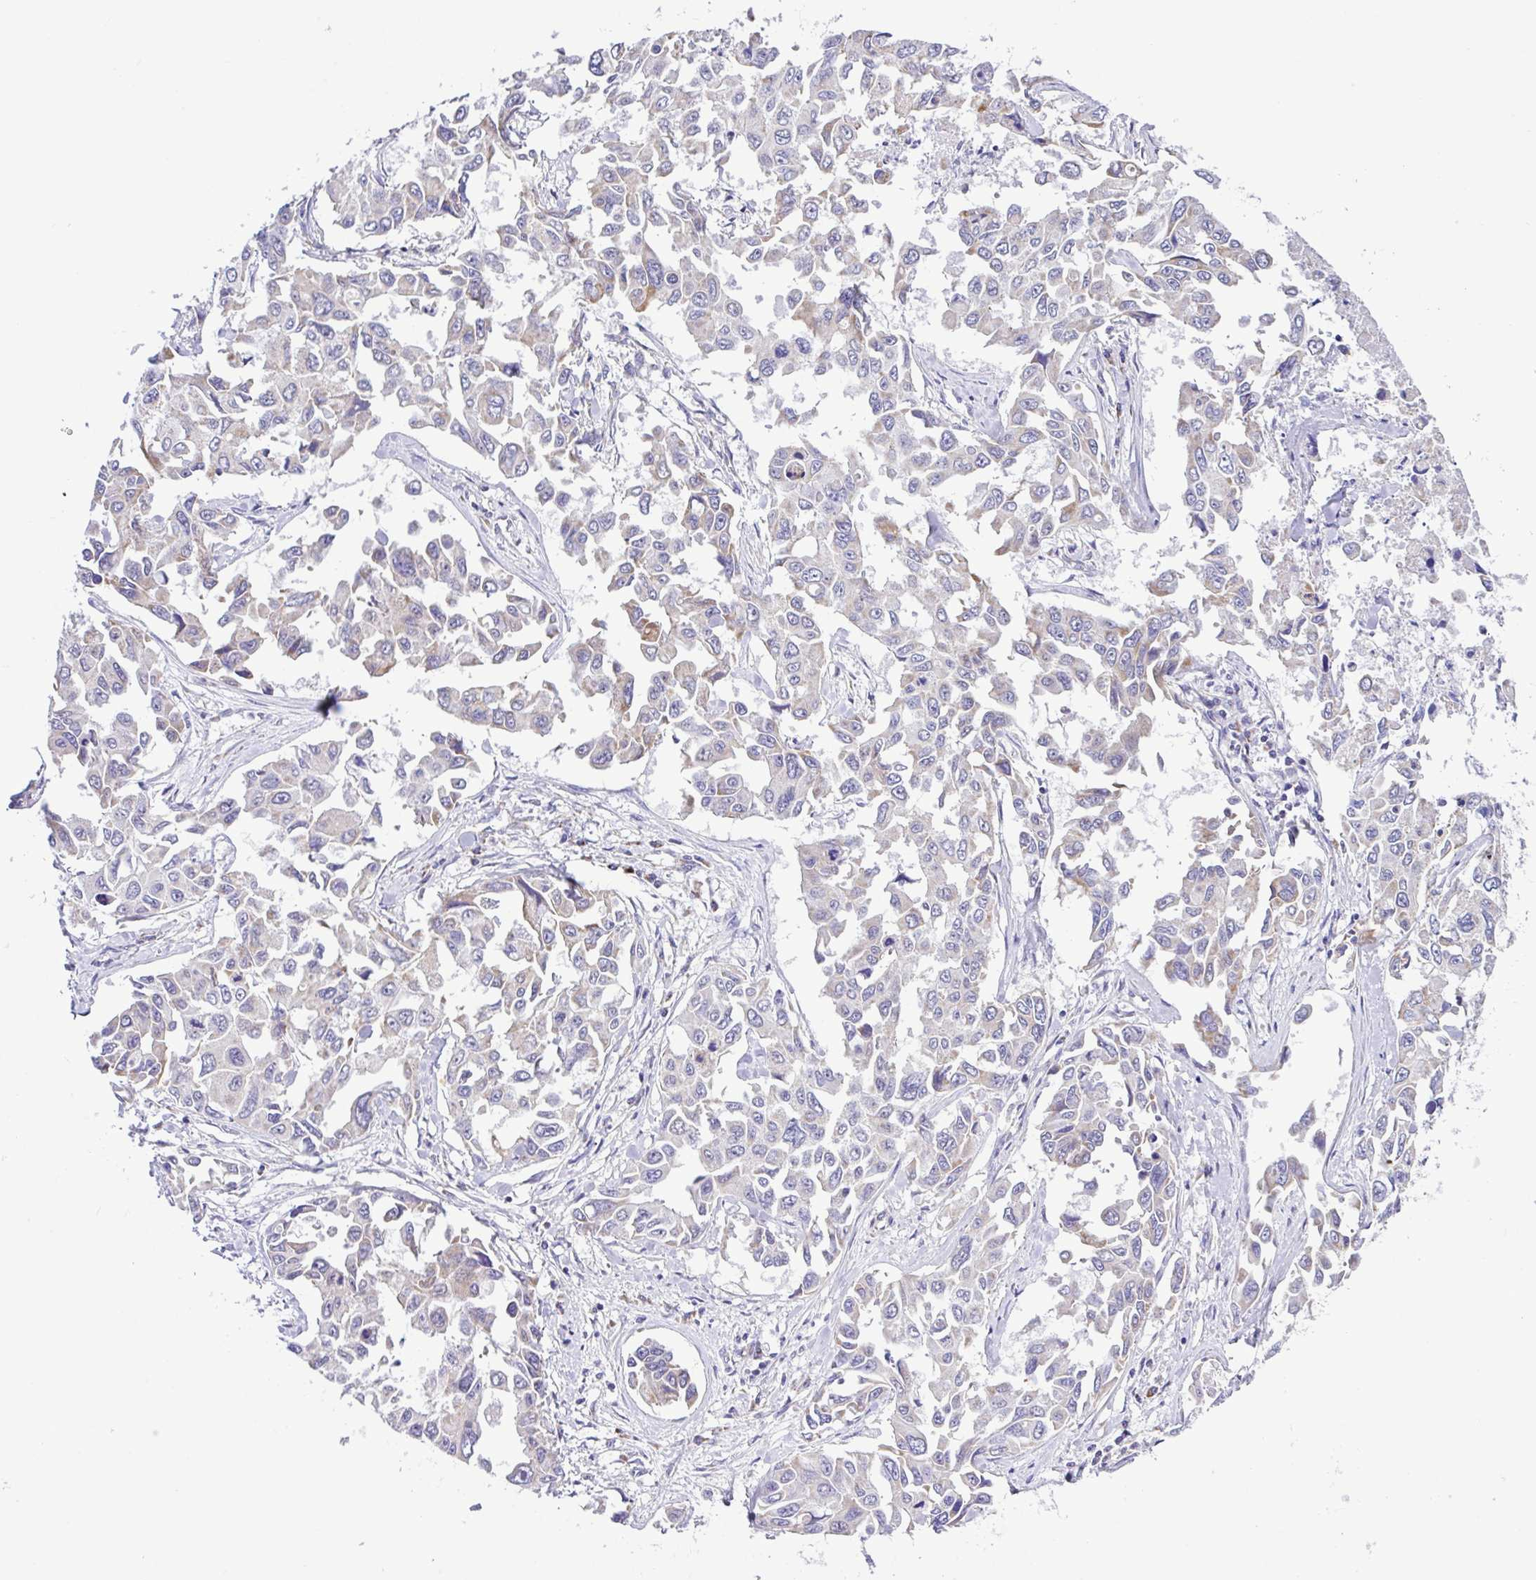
{"staining": {"intensity": "weak", "quantity": "<25%", "location": "cytoplasmic/membranous"}, "tissue": "lung cancer", "cell_type": "Tumor cells", "image_type": "cancer", "snomed": [{"axis": "morphology", "description": "Adenocarcinoma, NOS"}, {"axis": "topography", "description": "Lung"}], "caption": "An immunohistochemistry (IHC) histopathology image of lung cancer (adenocarcinoma) is shown. There is no staining in tumor cells of lung cancer (adenocarcinoma).", "gene": "NDUFS2", "patient": {"sex": "male", "age": 64}}